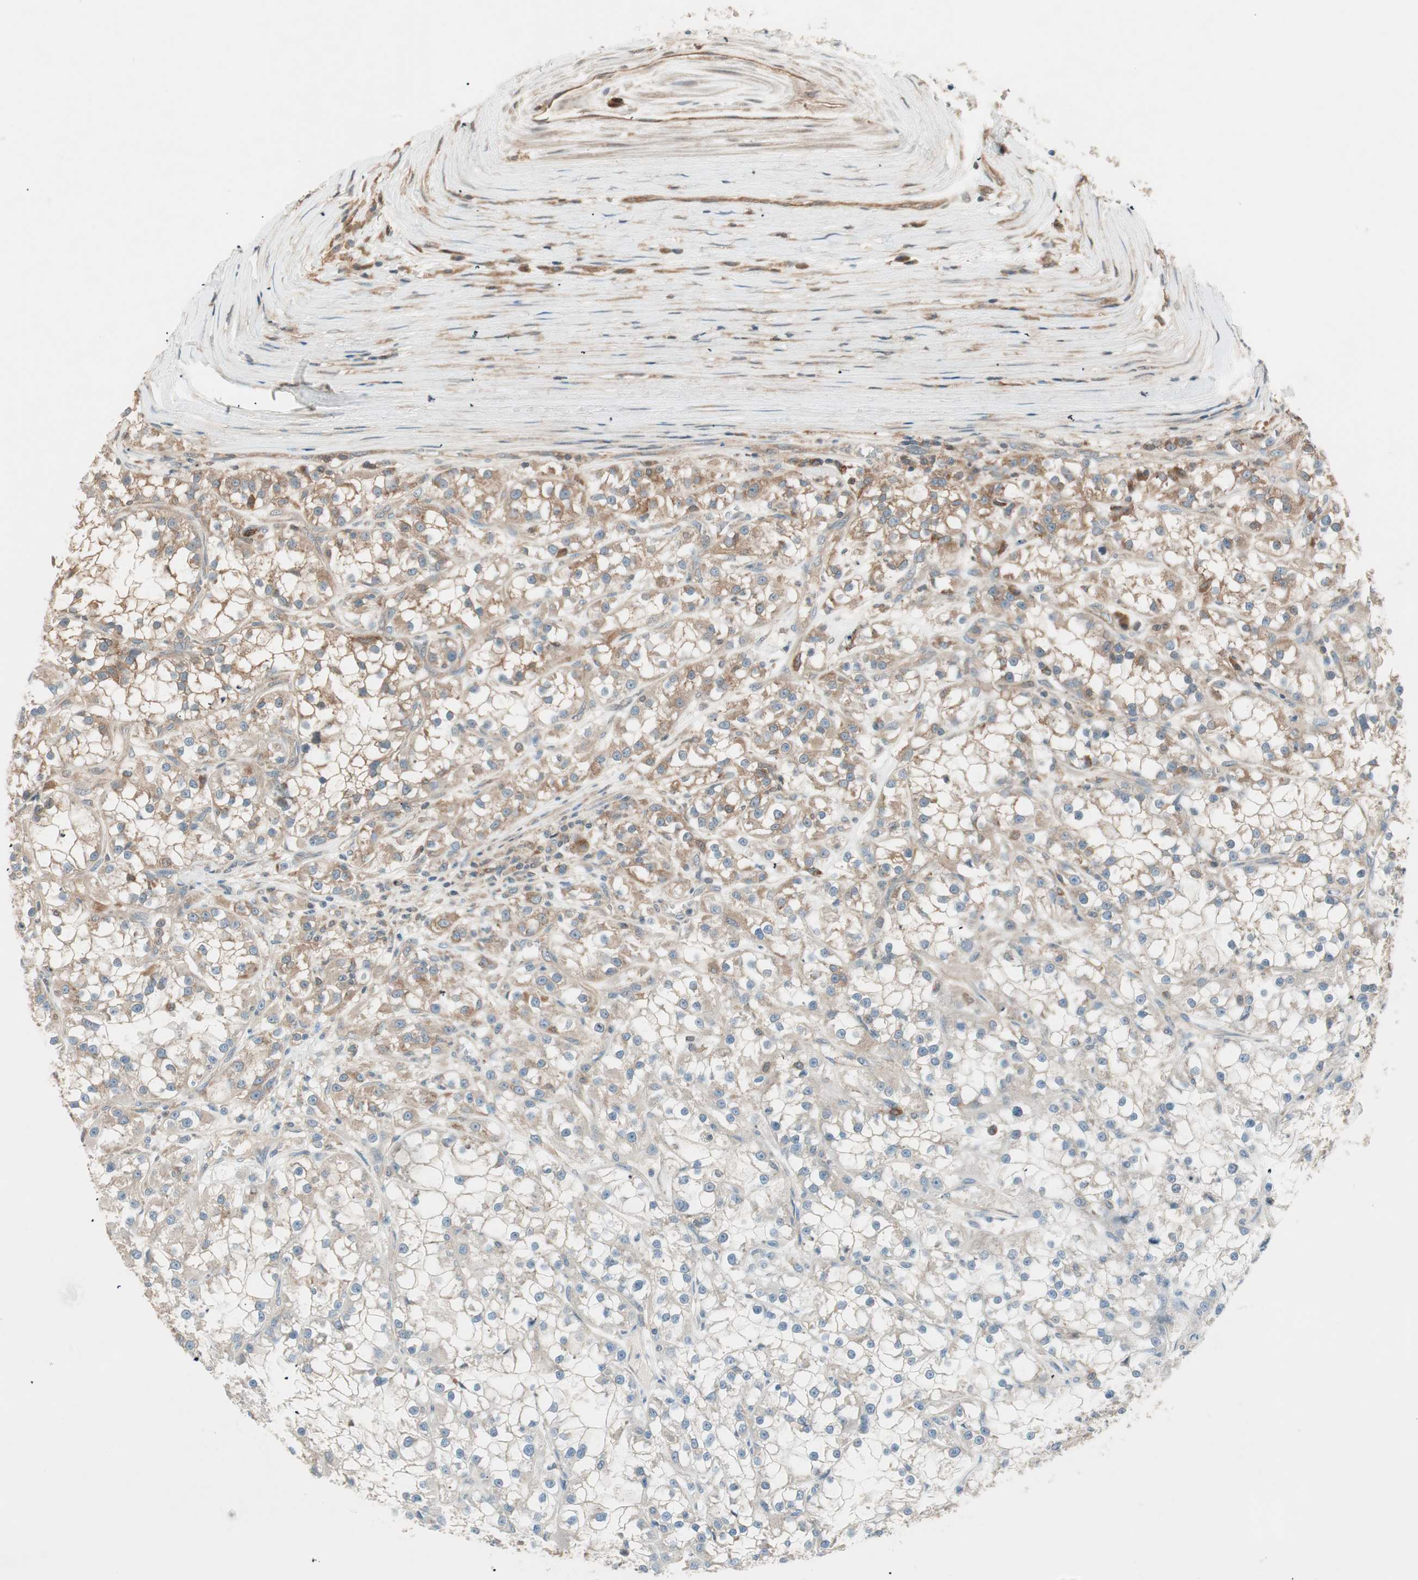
{"staining": {"intensity": "weak", "quantity": "25%-75%", "location": "cytoplasmic/membranous"}, "tissue": "renal cancer", "cell_type": "Tumor cells", "image_type": "cancer", "snomed": [{"axis": "morphology", "description": "Adenocarcinoma, NOS"}, {"axis": "topography", "description": "Kidney"}], "caption": "Human adenocarcinoma (renal) stained for a protein (brown) shows weak cytoplasmic/membranous positive positivity in about 25%-75% of tumor cells.", "gene": "GALT", "patient": {"sex": "female", "age": 52}}